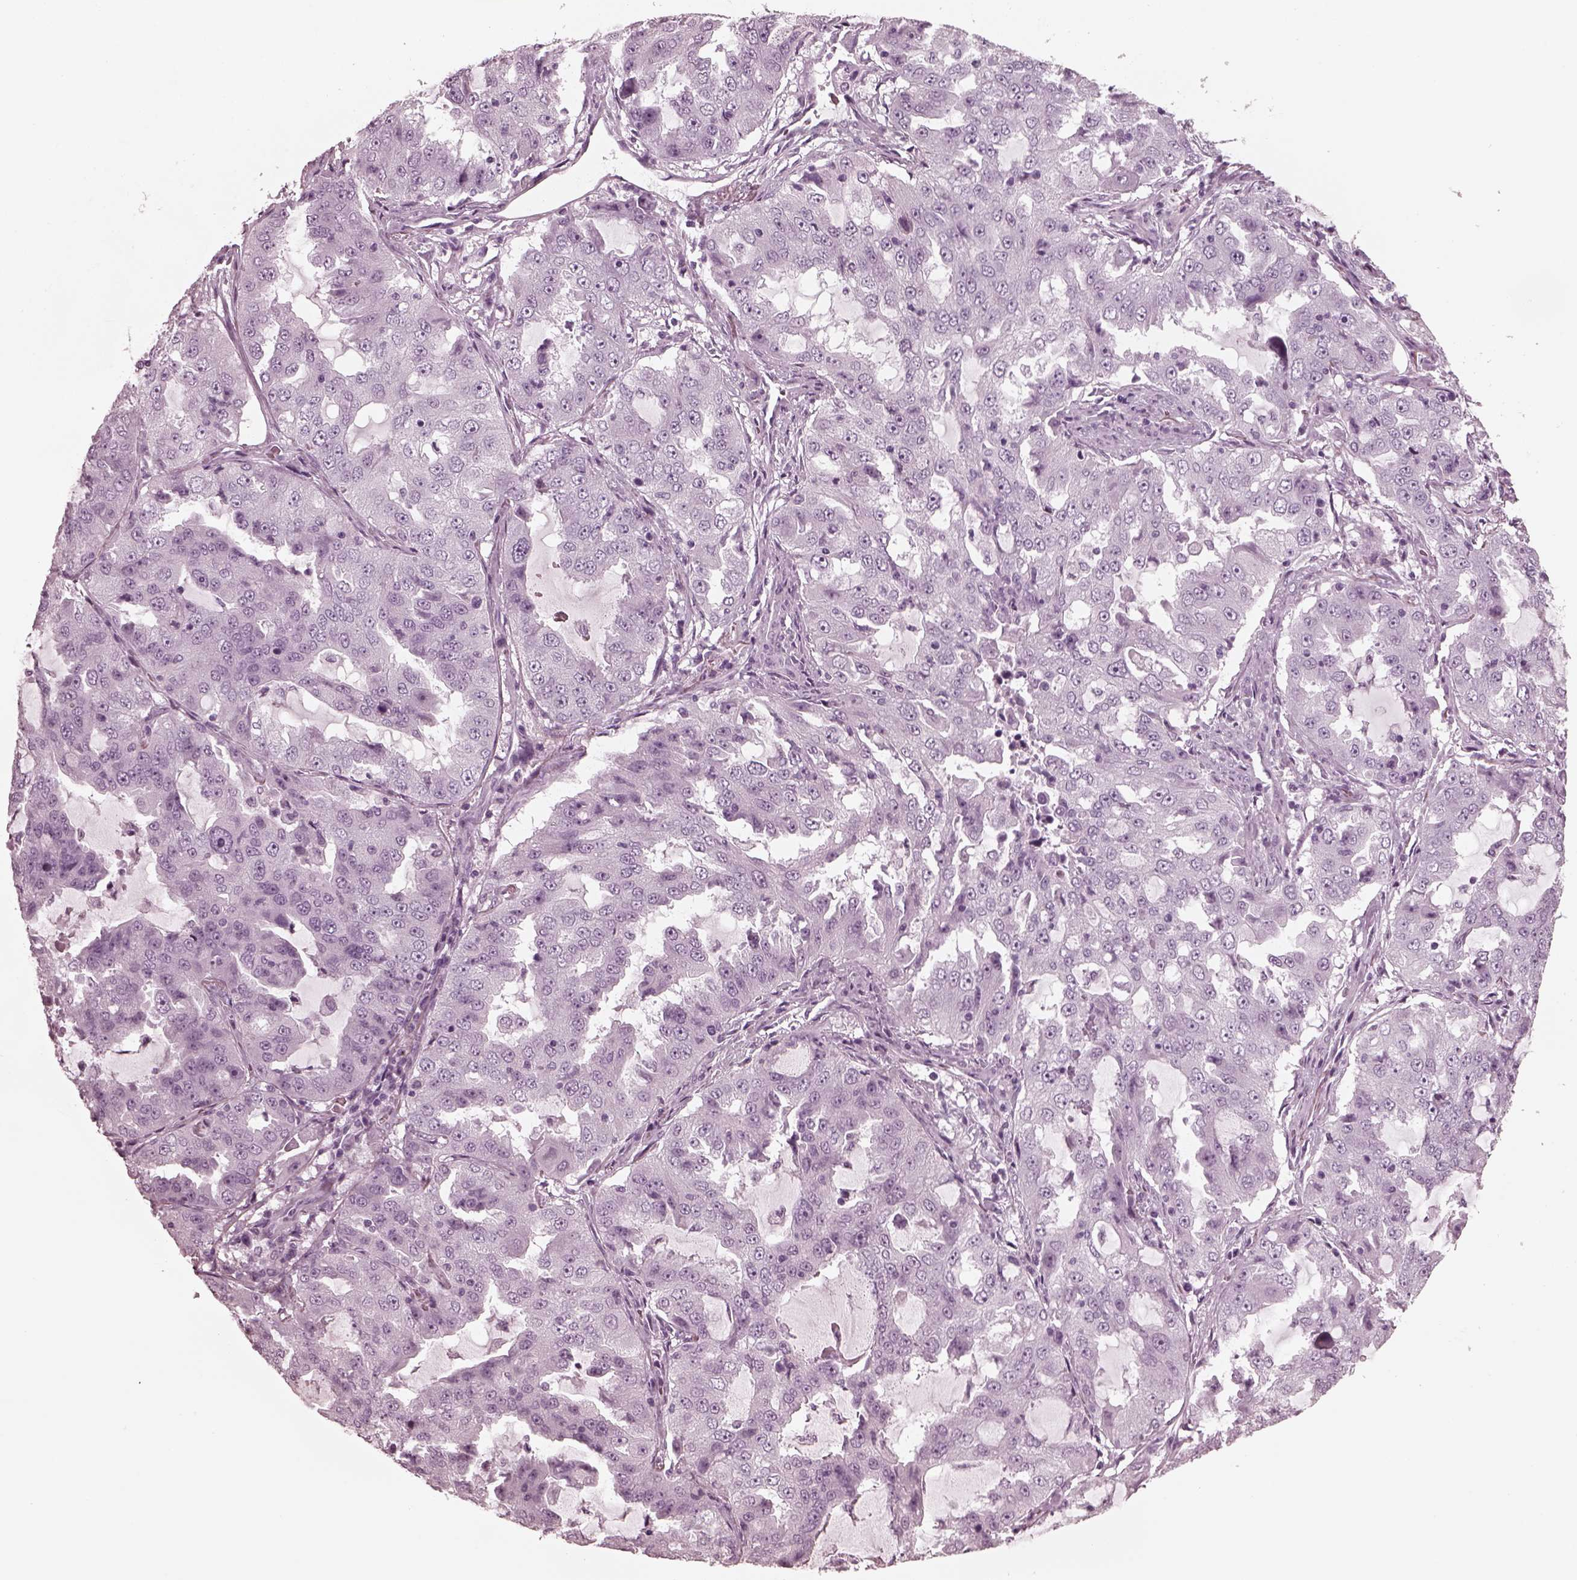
{"staining": {"intensity": "negative", "quantity": "none", "location": "none"}, "tissue": "lung cancer", "cell_type": "Tumor cells", "image_type": "cancer", "snomed": [{"axis": "morphology", "description": "Adenocarcinoma, NOS"}, {"axis": "topography", "description": "Lung"}], "caption": "DAB immunohistochemical staining of lung cancer (adenocarcinoma) reveals no significant expression in tumor cells.", "gene": "GRM6", "patient": {"sex": "female", "age": 61}}